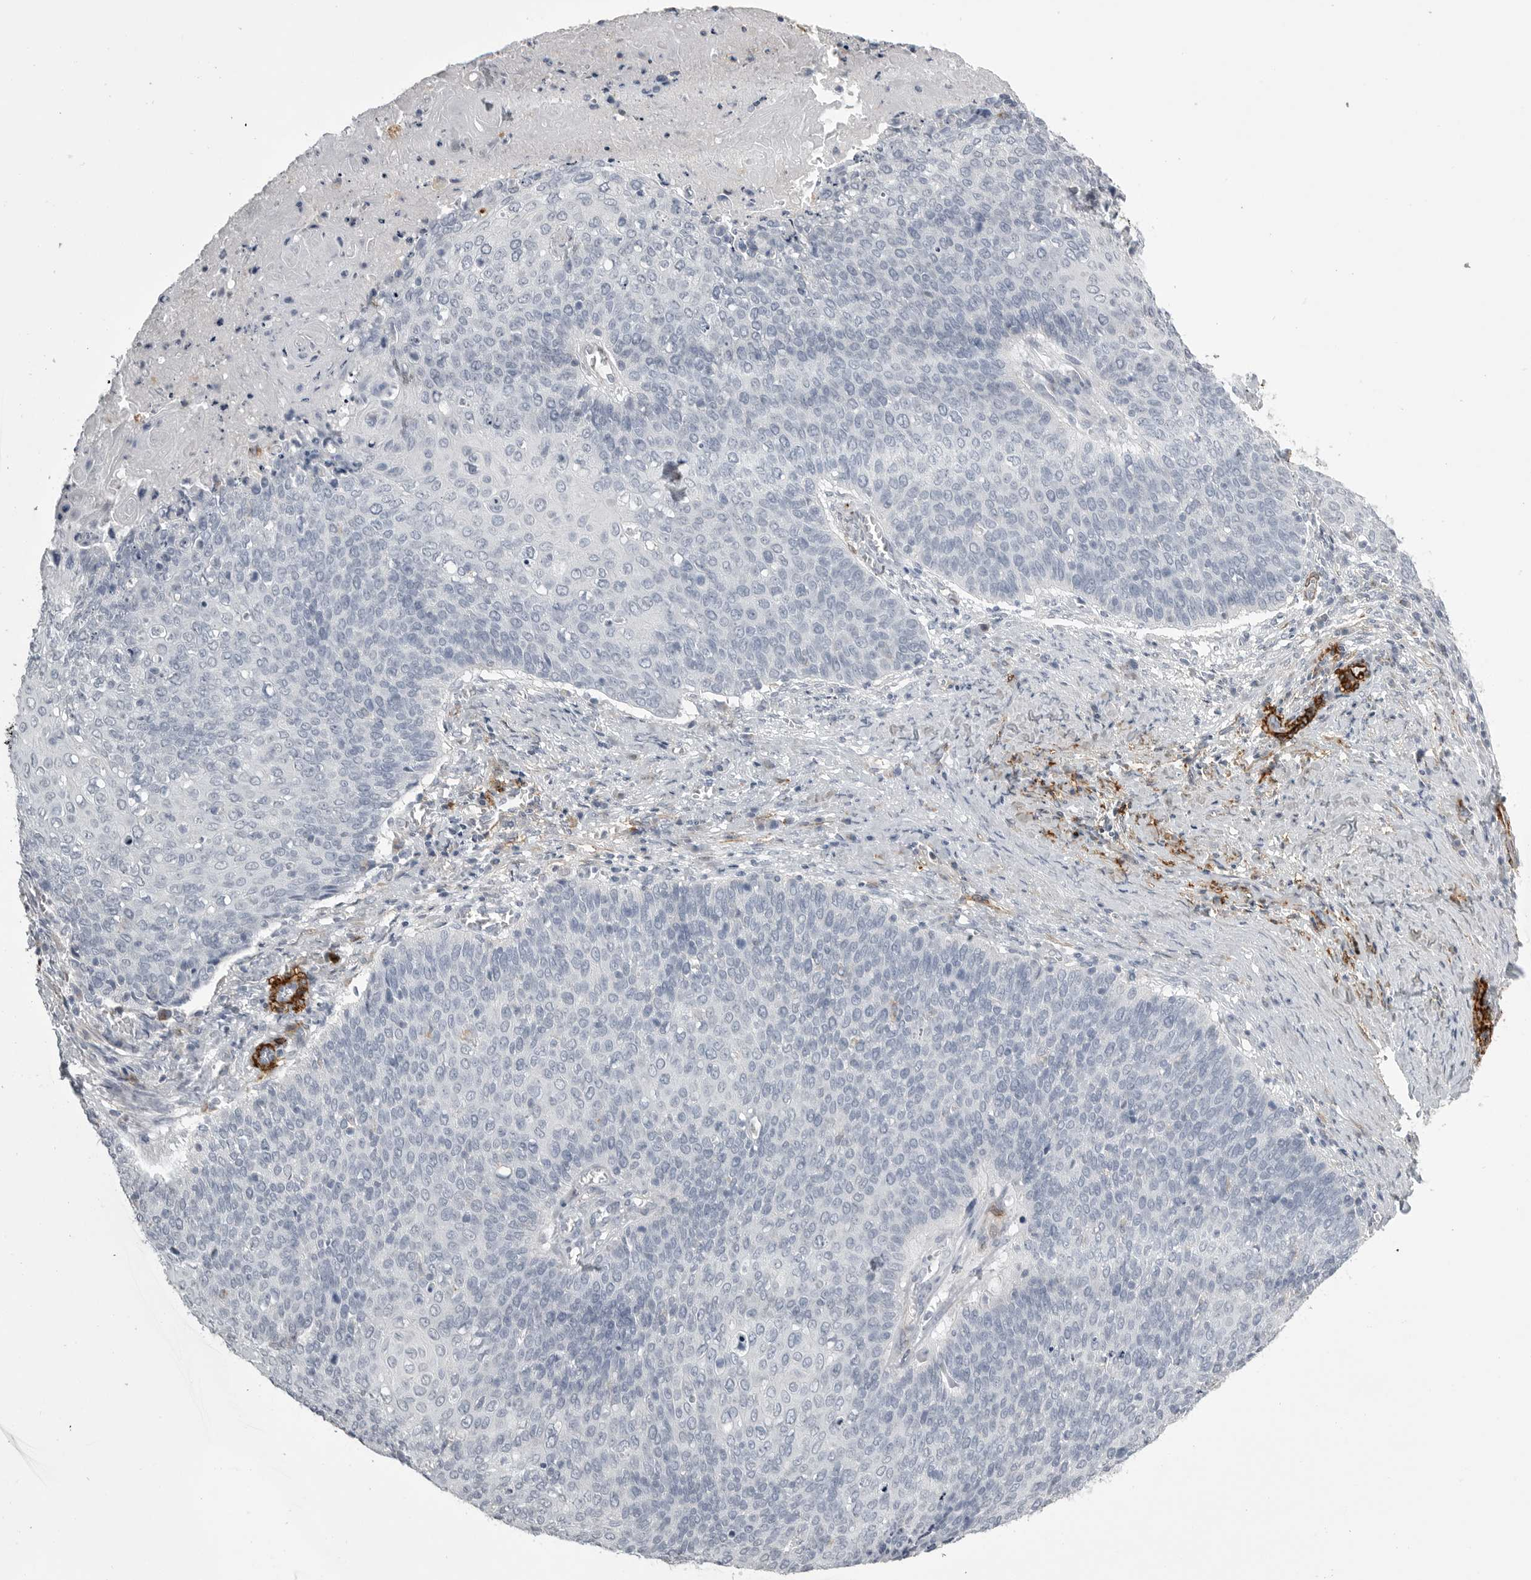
{"staining": {"intensity": "negative", "quantity": "none", "location": "none"}, "tissue": "cervical cancer", "cell_type": "Tumor cells", "image_type": "cancer", "snomed": [{"axis": "morphology", "description": "Squamous cell carcinoma, NOS"}, {"axis": "topography", "description": "Cervix"}], "caption": "IHC micrograph of neoplastic tissue: squamous cell carcinoma (cervical) stained with DAB exhibits no significant protein positivity in tumor cells.", "gene": "AOC3", "patient": {"sex": "female", "age": 39}}